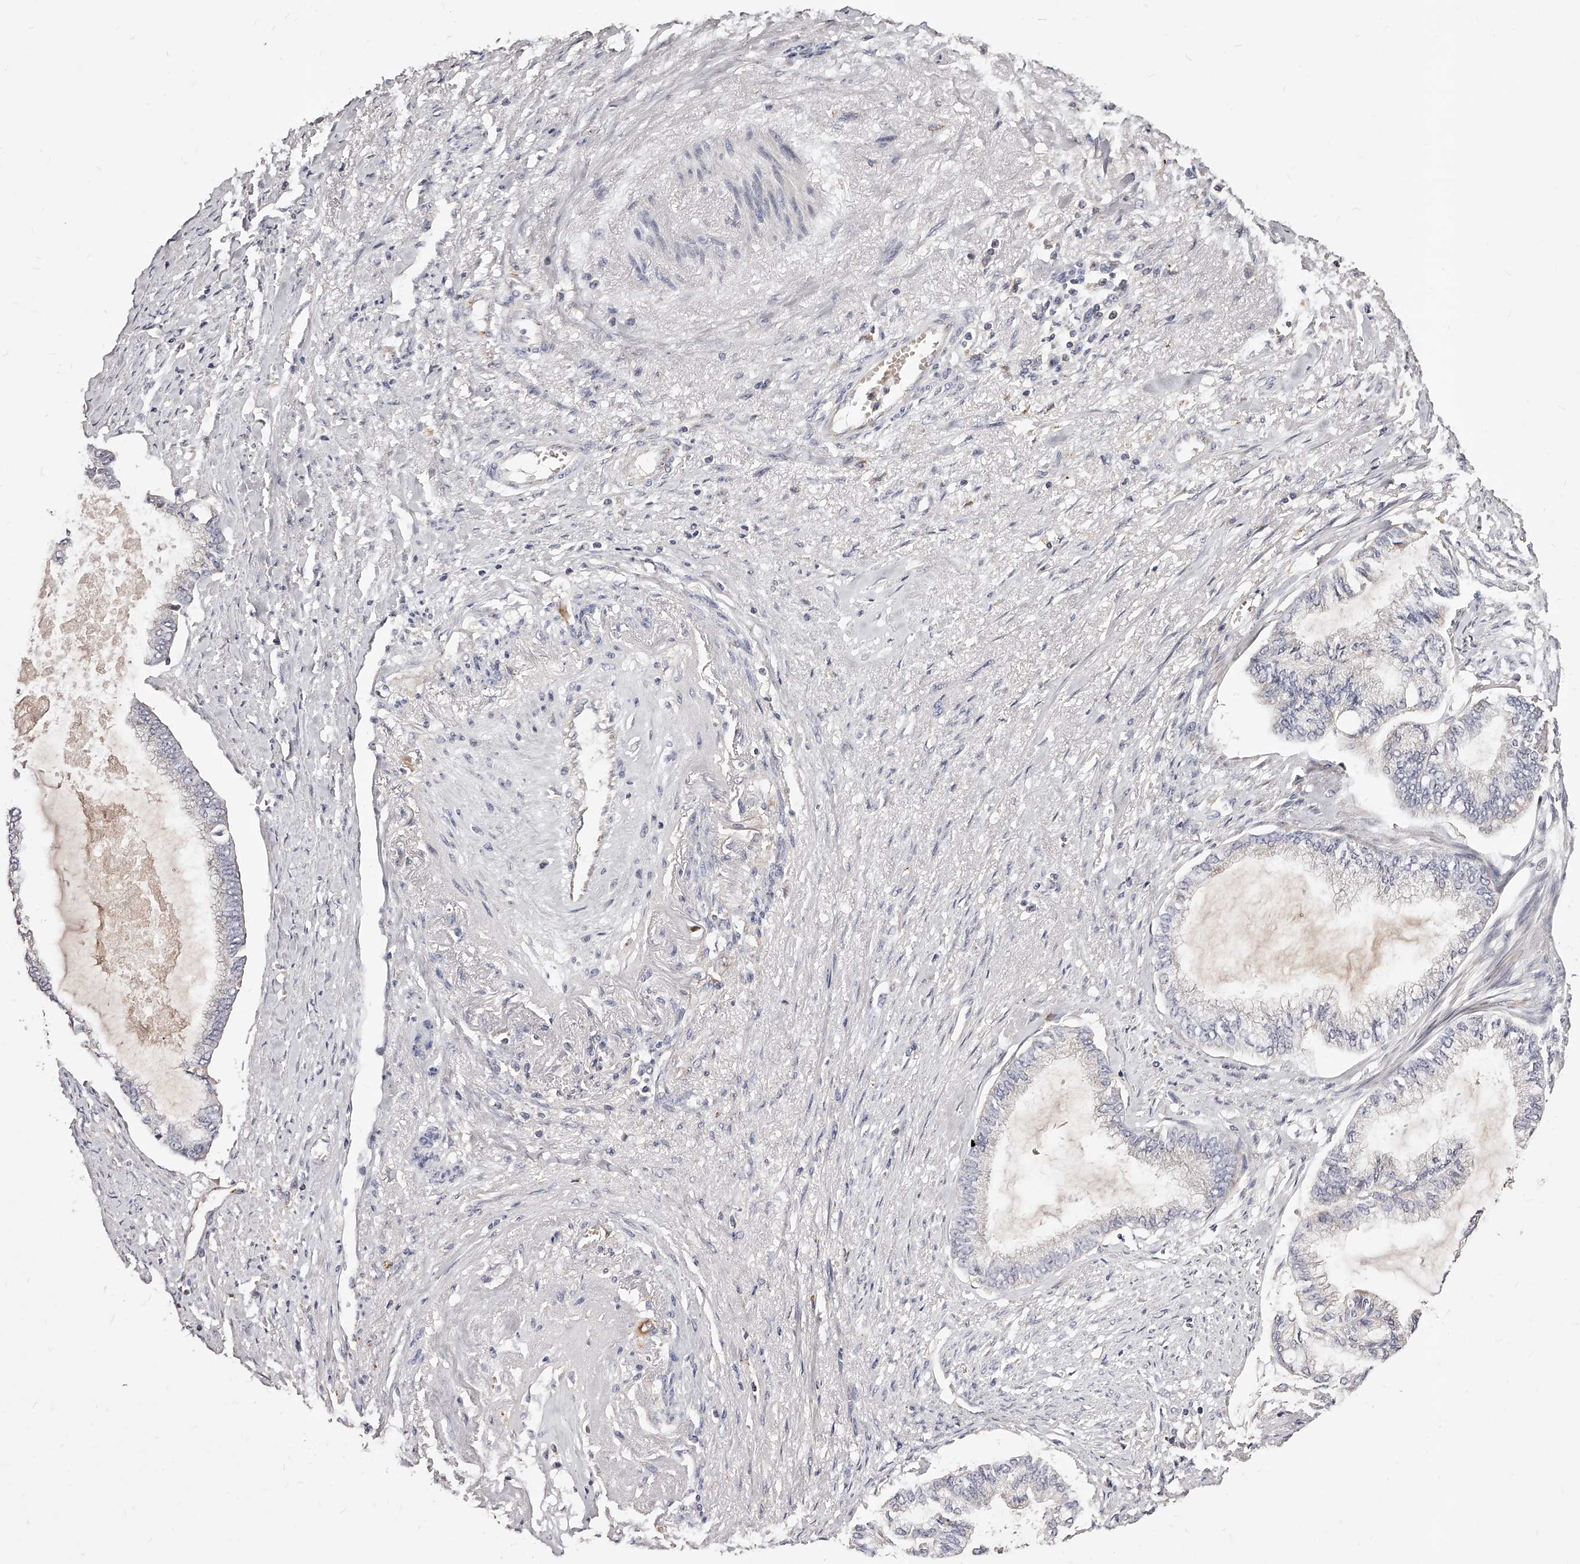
{"staining": {"intensity": "negative", "quantity": "none", "location": "none"}, "tissue": "endometrial cancer", "cell_type": "Tumor cells", "image_type": "cancer", "snomed": [{"axis": "morphology", "description": "Adenocarcinoma, NOS"}, {"axis": "topography", "description": "Endometrium"}], "caption": "This is an immunohistochemistry image of adenocarcinoma (endometrial). There is no expression in tumor cells.", "gene": "PHACTR1", "patient": {"sex": "female", "age": 86}}